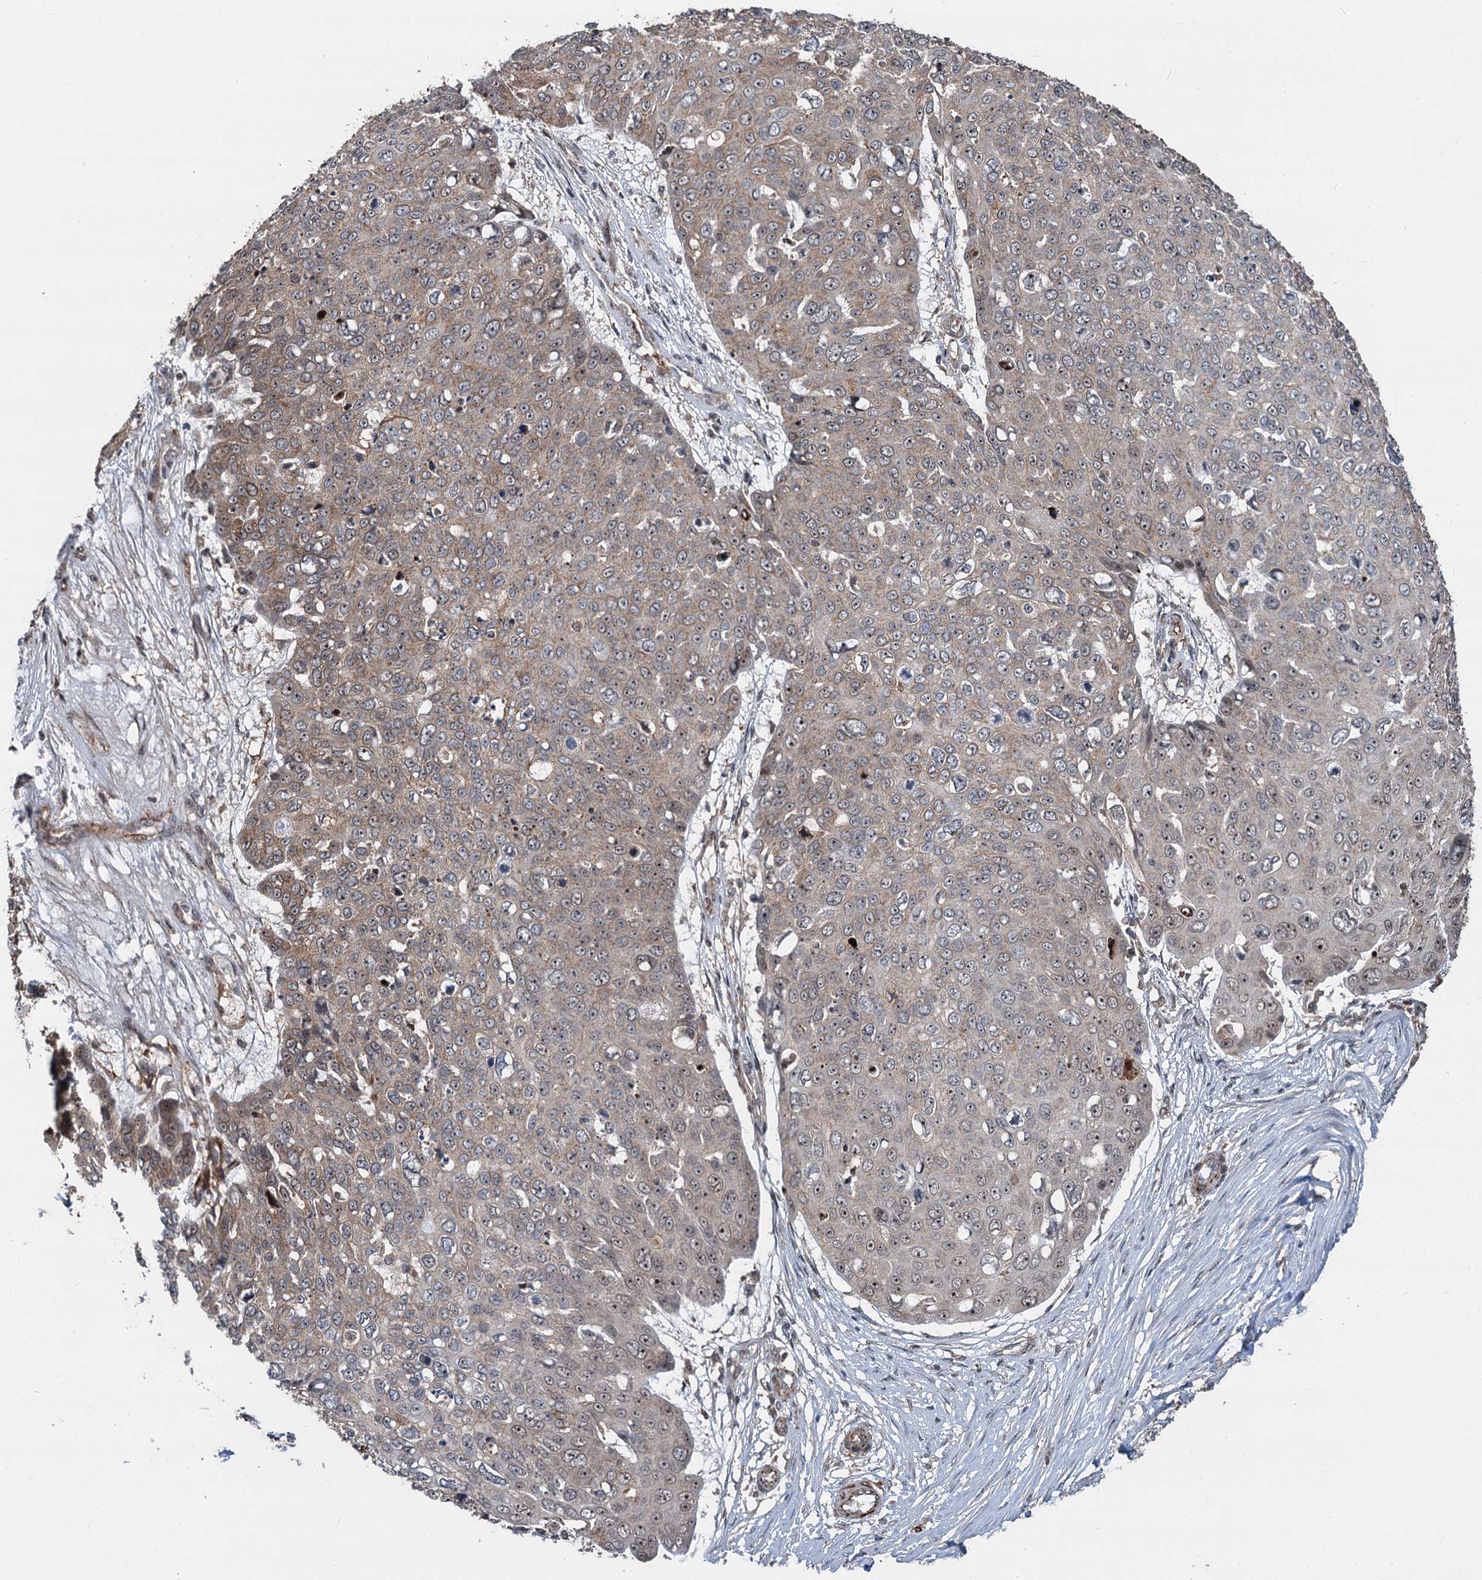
{"staining": {"intensity": "weak", "quantity": ">75%", "location": "cytoplasmic/membranous,nuclear"}, "tissue": "skin cancer", "cell_type": "Tumor cells", "image_type": "cancer", "snomed": [{"axis": "morphology", "description": "Squamous cell carcinoma, NOS"}, {"axis": "topography", "description": "Skin"}], "caption": "An image of skin cancer (squamous cell carcinoma) stained for a protein demonstrates weak cytoplasmic/membranous and nuclear brown staining in tumor cells. (DAB (3,3'-diaminobenzidine) = brown stain, brightfield microscopy at high magnification).", "gene": "TMA16", "patient": {"sex": "male", "age": 71}}